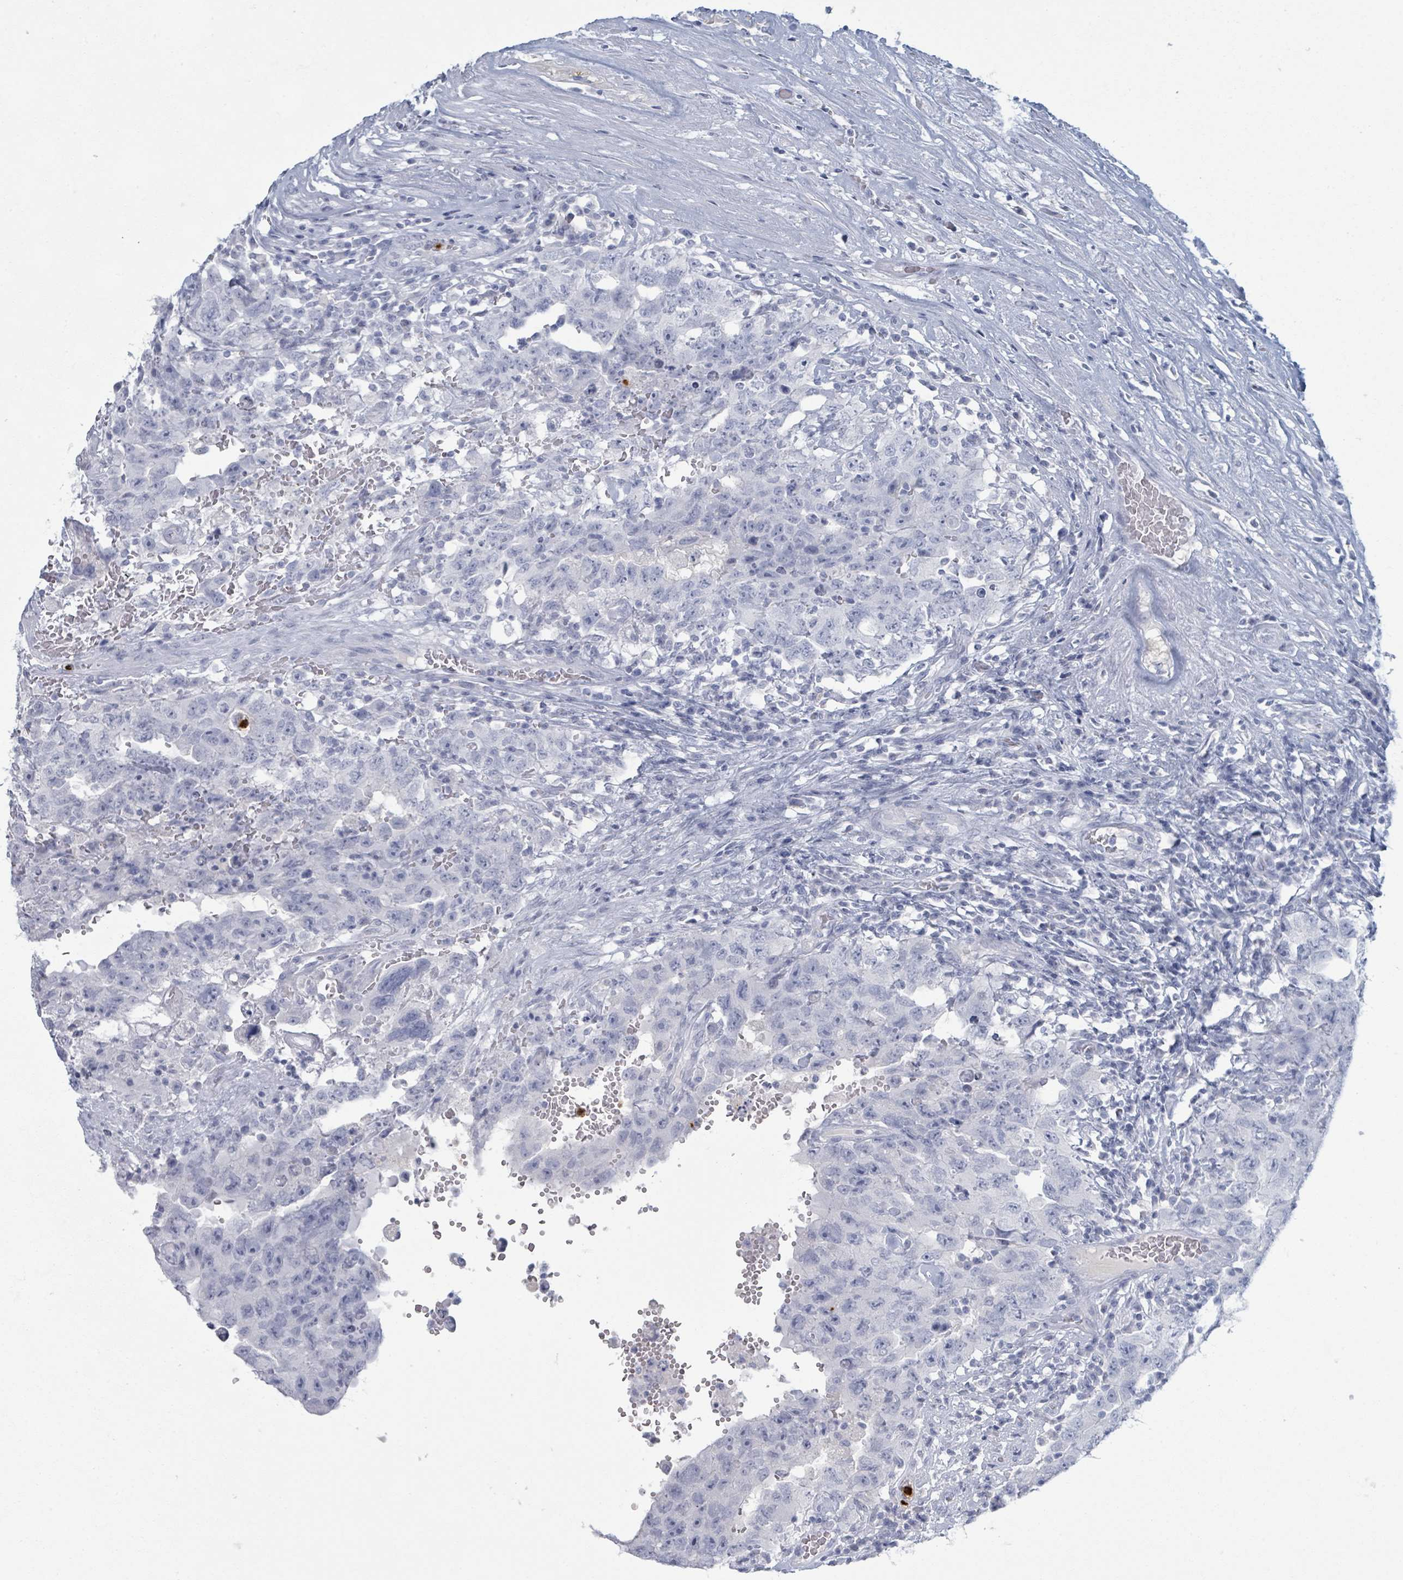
{"staining": {"intensity": "negative", "quantity": "none", "location": "none"}, "tissue": "testis cancer", "cell_type": "Tumor cells", "image_type": "cancer", "snomed": [{"axis": "morphology", "description": "Carcinoma, Embryonal, NOS"}, {"axis": "topography", "description": "Testis"}], "caption": "Immunohistochemistry of testis cancer demonstrates no positivity in tumor cells.", "gene": "DEFA4", "patient": {"sex": "male", "age": 26}}